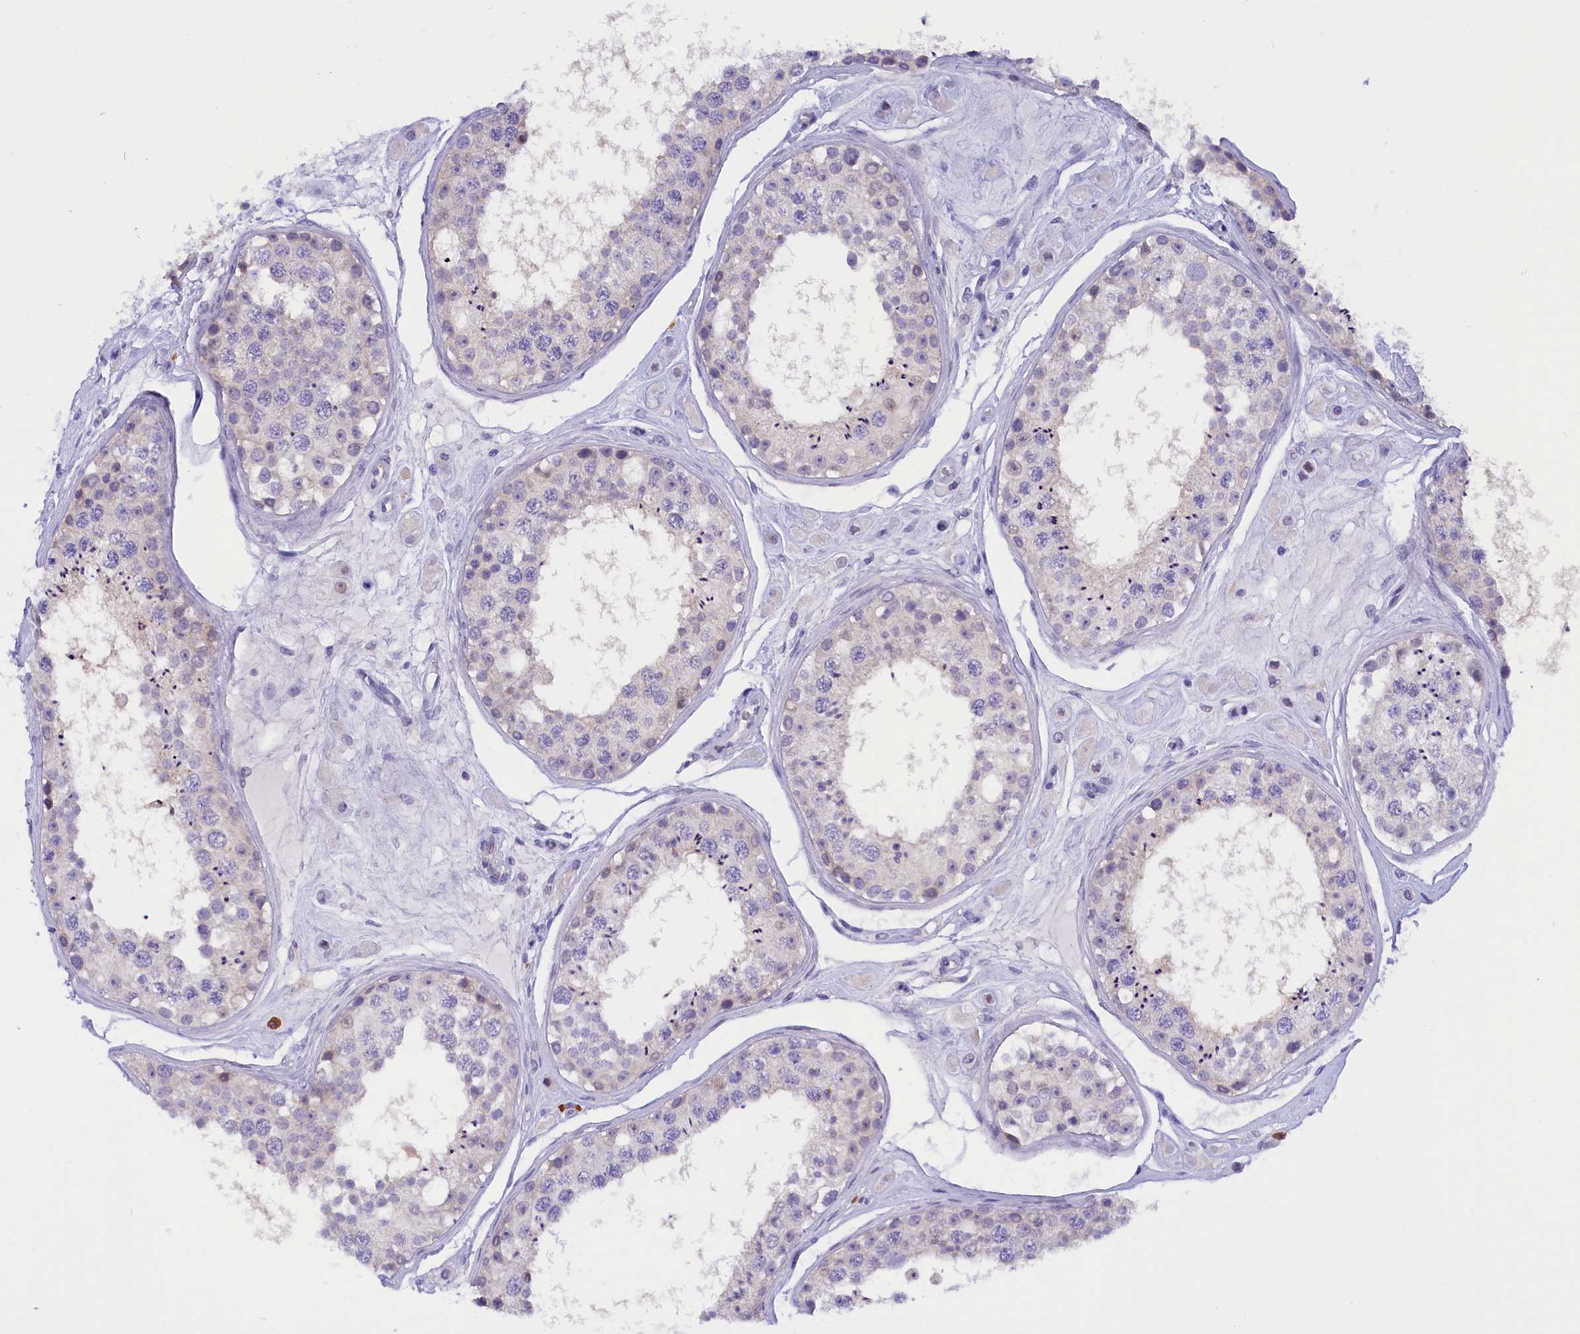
{"staining": {"intensity": "negative", "quantity": "none", "location": "none"}, "tissue": "testis", "cell_type": "Cells in seminiferous ducts", "image_type": "normal", "snomed": [{"axis": "morphology", "description": "Normal tissue, NOS"}, {"axis": "topography", "description": "Testis"}], "caption": "Cells in seminiferous ducts show no significant protein expression in normal testis.", "gene": "COL6A5", "patient": {"sex": "male", "age": 25}}